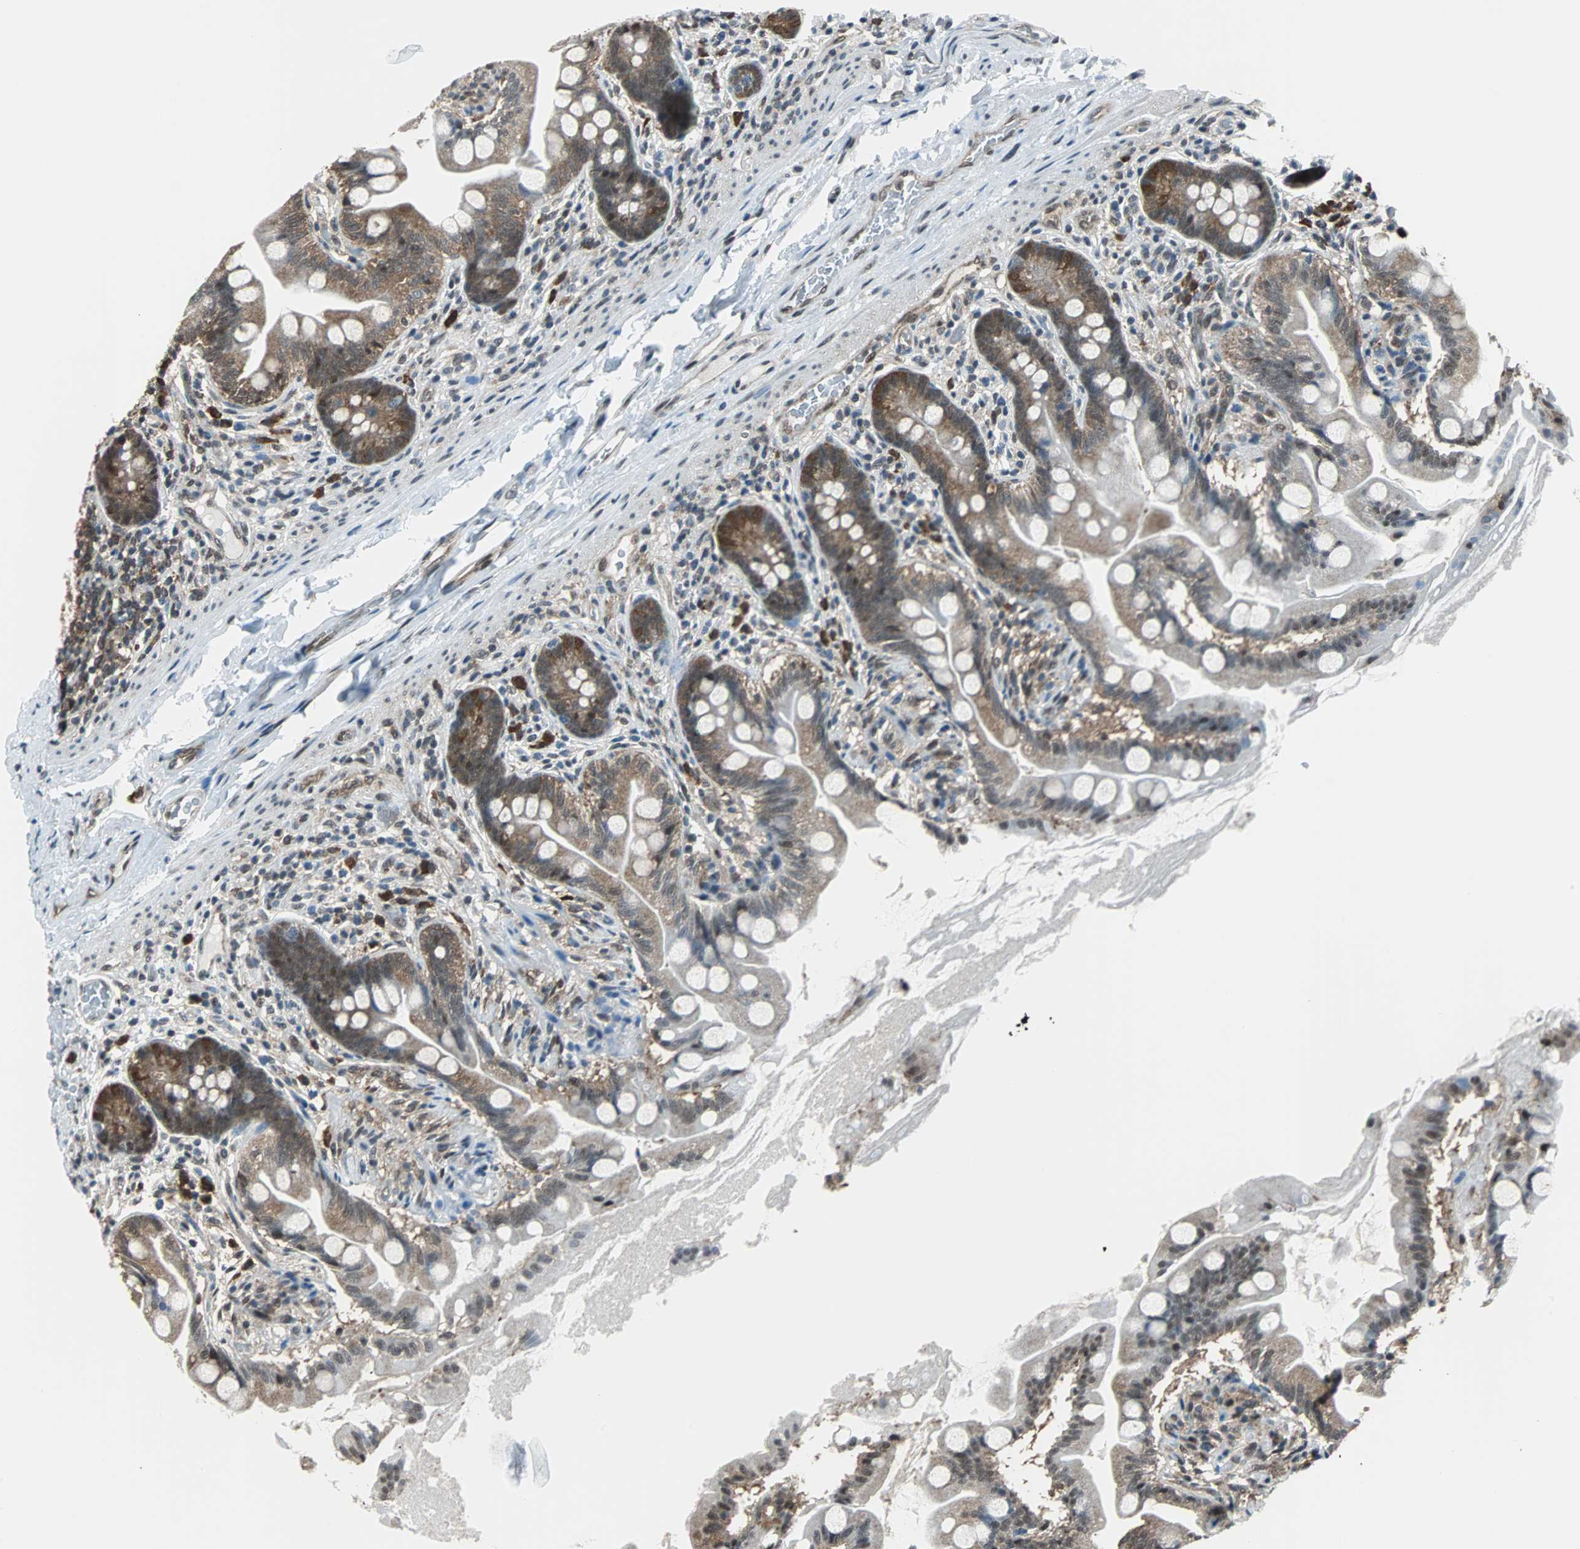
{"staining": {"intensity": "moderate", "quantity": "25%-75%", "location": "cytoplasmic/membranous"}, "tissue": "small intestine", "cell_type": "Glandular cells", "image_type": "normal", "snomed": [{"axis": "morphology", "description": "Normal tissue, NOS"}, {"axis": "topography", "description": "Small intestine"}], "caption": "Small intestine stained for a protein (brown) shows moderate cytoplasmic/membranous positive expression in about 25%-75% of glandular cells.", "gene": "VCP", "patient": {"sex": "female", "age": 56}}